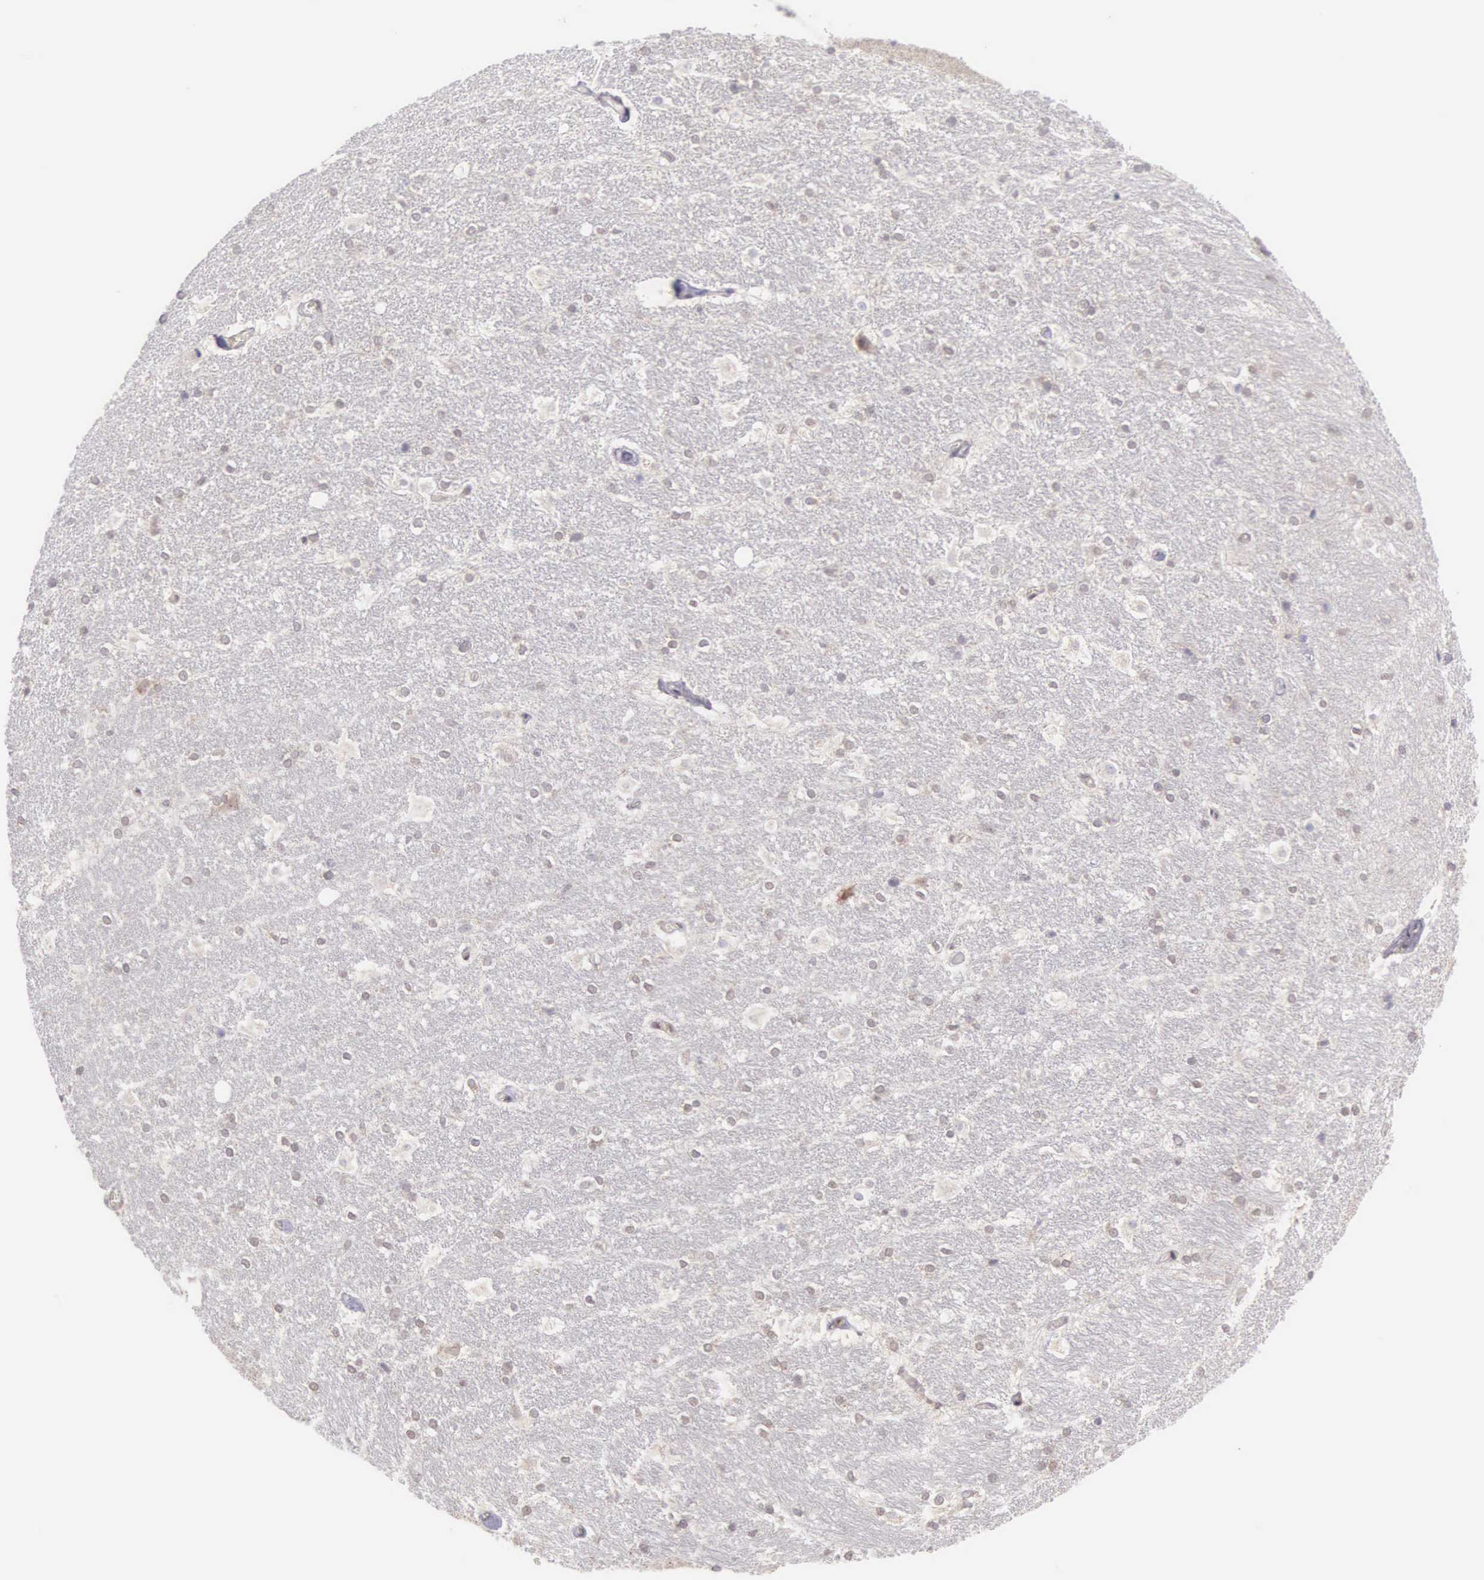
{"staining": {"intensity": "weak", "quantity": "<25%", "location": "nuclear"}, "tissue": "hippocampus", "cell_type": "Glial cells", "image_type": "normal", "snomed": [{"axis": "morphology", "description": "Normal tissue, NOS"}, {"axis": "topography", "description": "Hippocampus"}], "caption": "A high-resolution micrograph shows IHC staining of unremarkable hippocampus, which shows no significant positivity in glial cells.", "gene": "CCDC117", "patient": {"sex": "female", "age": 19}}